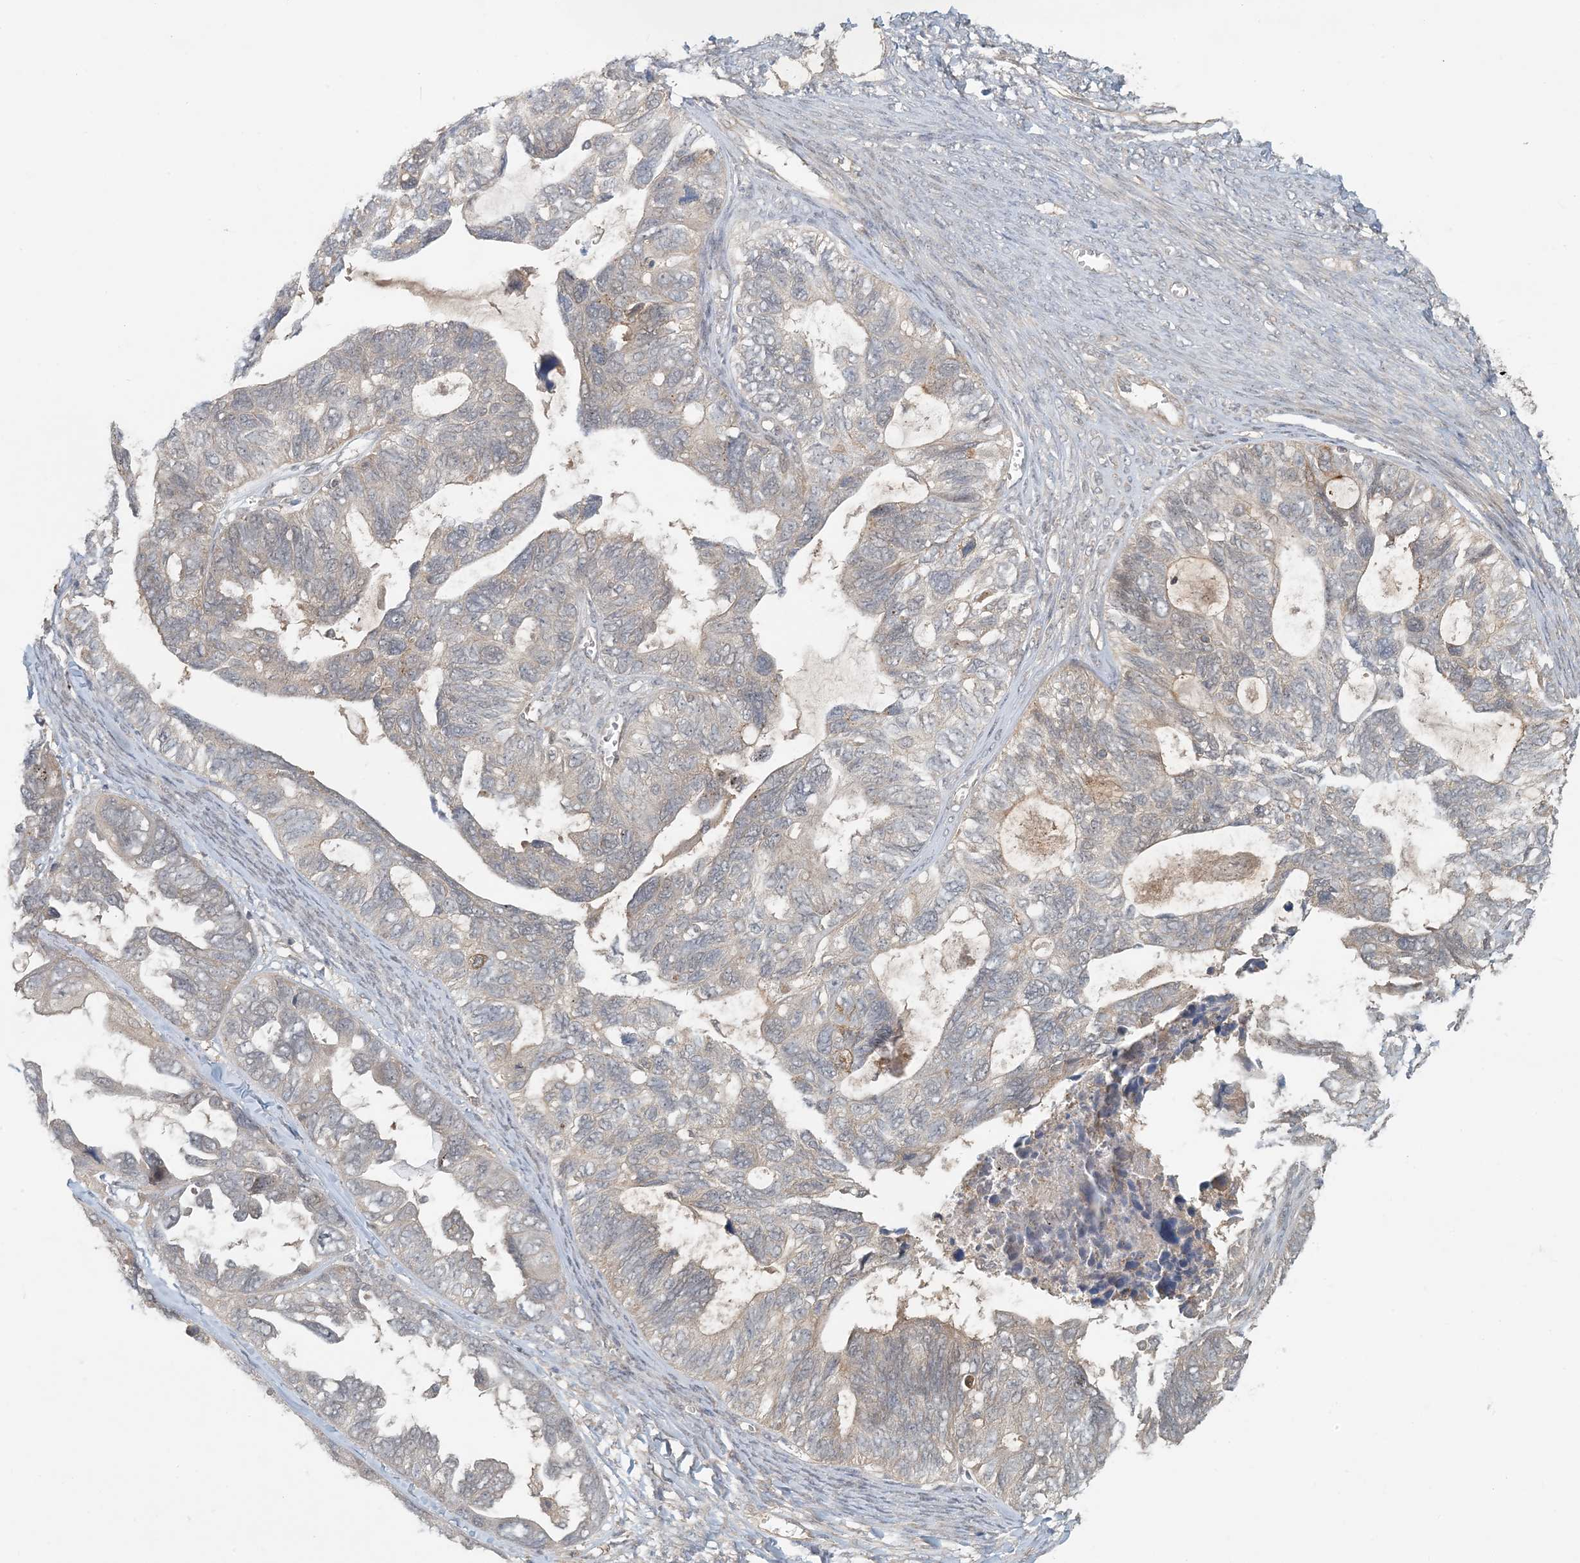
{"staining": {"intensity": "weak", "quantity": "<25%", "location": "cytoplasmic/membranous"}, "tissue": "ovarian cancer", "cell_type": "Tumor cells", "image_type": "cancer", "snomed": [{"axis": "morphology", "description": "Cystadenocarcinoma, serous, NOS"}, {"axis": "topography", "description": "Ovary"}], "caption": "Ovarian serous cystadenocarcinoma stained for a protein using immunohistochemistry (IHC) exhibits no expression tumor cells.", "gene": "OBI1", "patient": {"sex": "female", "age": 79}}